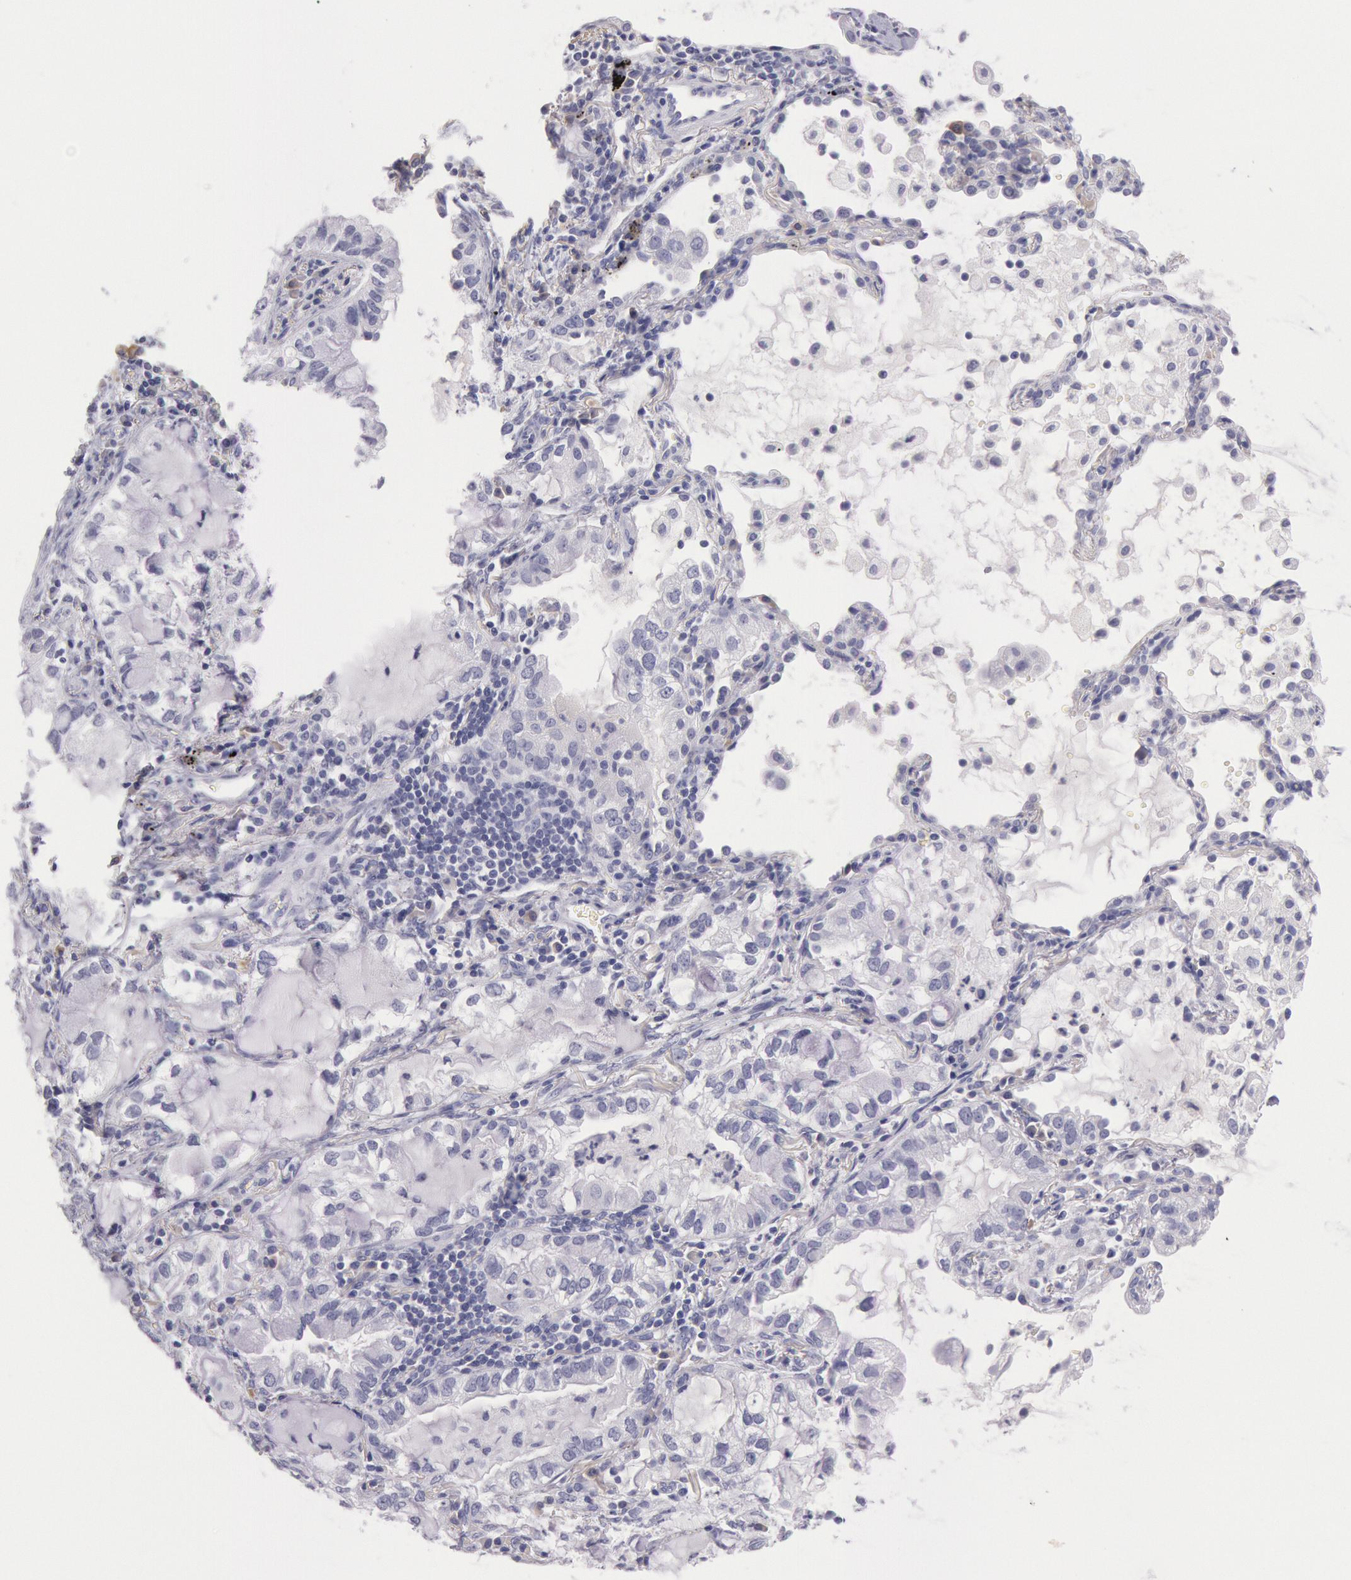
{"staining": {"intensity": "negative", "quantity": "none", "location": "none"}, "tissue": "lung cancer", "cell_type": "Tumor cells", "image_type": "cancer", "snomed": [{"axis": "morphology", "description": "Adenocarcinoma, NOS"}, {"axis": "topography", "description": "Lung"}], "caption": "An image of human adenocarcinoma (lung) is negative for staining in tumor cells. (Immunohistochemistry (ihc), brightfield microscopy, high magnification).", "gene": "EGFR", "patient": {"sex": "female", "age": 50}}